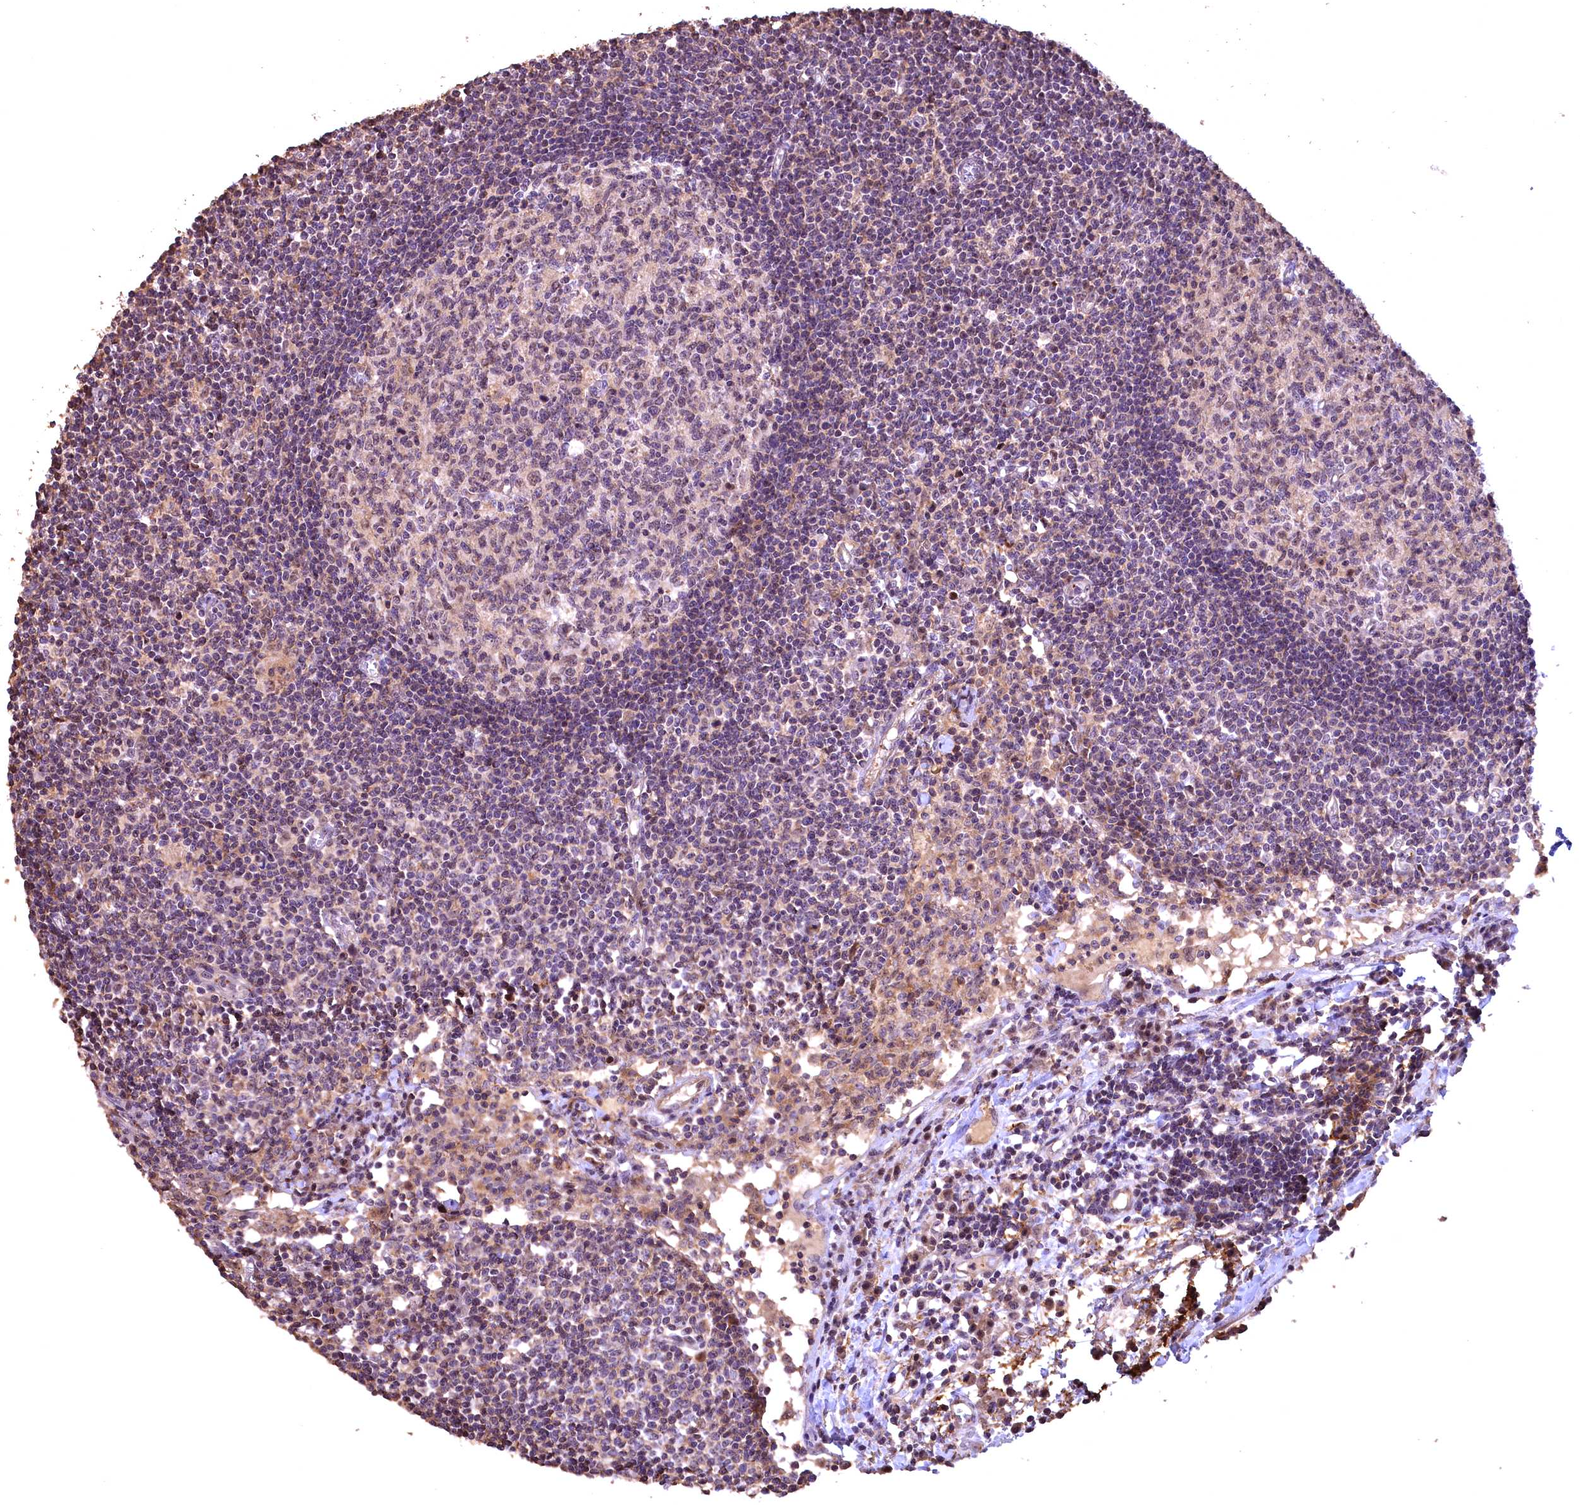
{"staining": {"intensity": "weak", "quantity": "25%-75%", "location": "nuclear"}, "tissue": "lymph node", "cell_type": "Germinal center cells", "image_type": "normal", "snomed": [{"axis": "morphology", "description": "Normal tissue, NOS"}, {"axis": "topography", "description": "Lymph node"}], "caption": "Protein staining exhibits weak nuclear staining in approximately 25%-75% of germinal center cells in unremarkable lymph node. (brown staining indicates protein expression, while blue staining denotes nuclei).", "gene": "FUZ", "patient": {"sex": "female", "age": 55}}